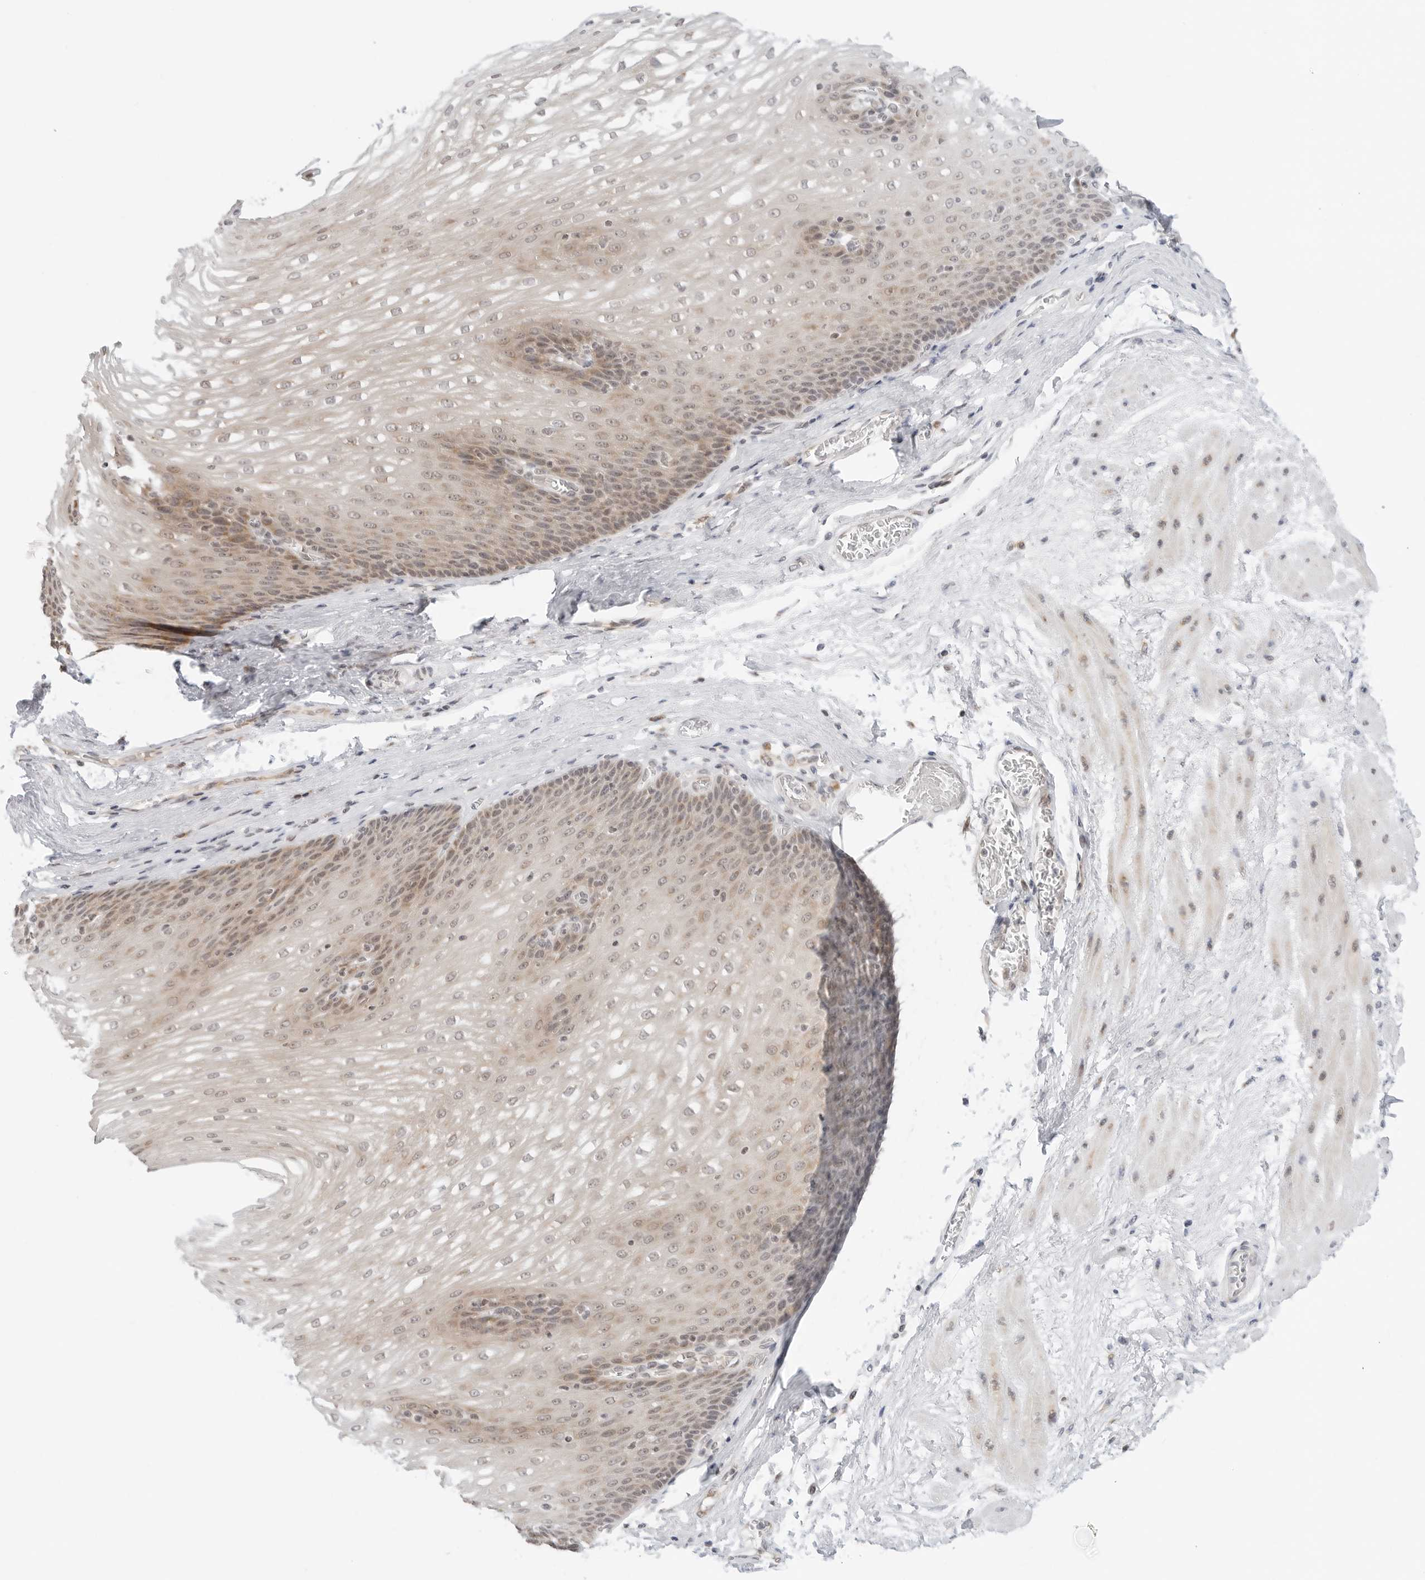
{"staining": {"intensity": "moderate", "quantity": ">75%", "location": "cytoplasmic/membranous,nuclear"}, "tissue": "esophagus", "cell_type": "Squamous epithelial cells", "image_type": "normal", "snomed": [{"axis": "morphology", "description": "Normal tissue, NOS"}, {"axis": "topography", "description": "Esophagus"}], "caption": "Benign esophagus was stained to show a protein in brown. There is medium levels of moderate cytoplasmic/membranous,nuclear positivity in about >75% of squamous epithelial cells. Immunohistochemistry stains the protein in brown and the nuclei are stained blue.", "gene": "POLR3GL", "patient": {"sex": "male", "age": 48}}